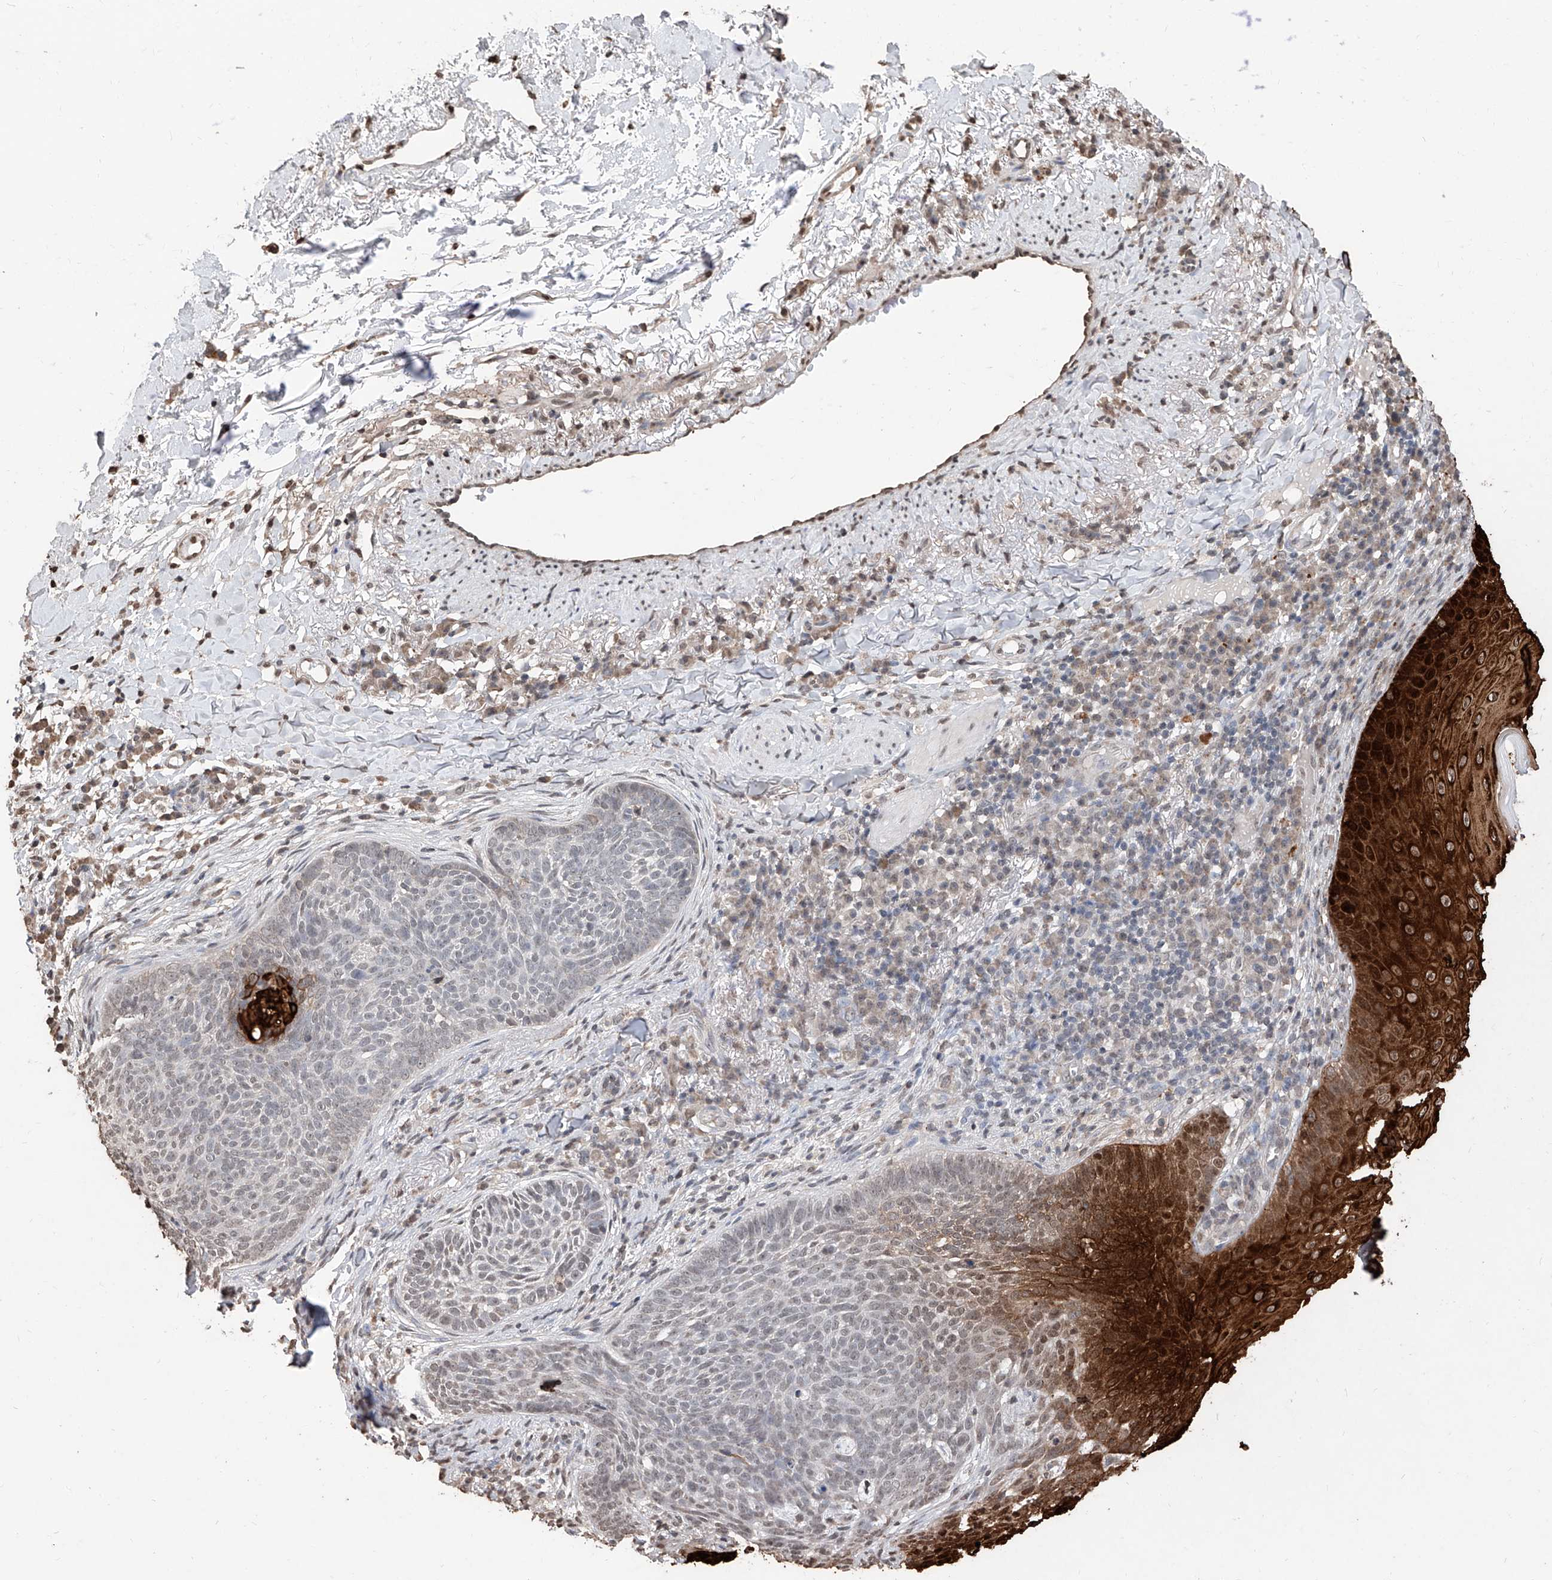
{"staining": {"intensity": "negative", "quantity": "none", "location": "none"}, "tissue": "skin cancer", "cell_type": "Tumor cells", "image_type": "cancer", "snomed": [{"axis": "morphology", "description": "Basal cell carcinoma"}, {"axis": "topography", "description": "Skin"}], "caption": "Tumor cells are negative for brown protein staining in skin cancer (basal cell carcinoma).", "gene": "RP9", "patient": {"sex": "male", "age": 85}}